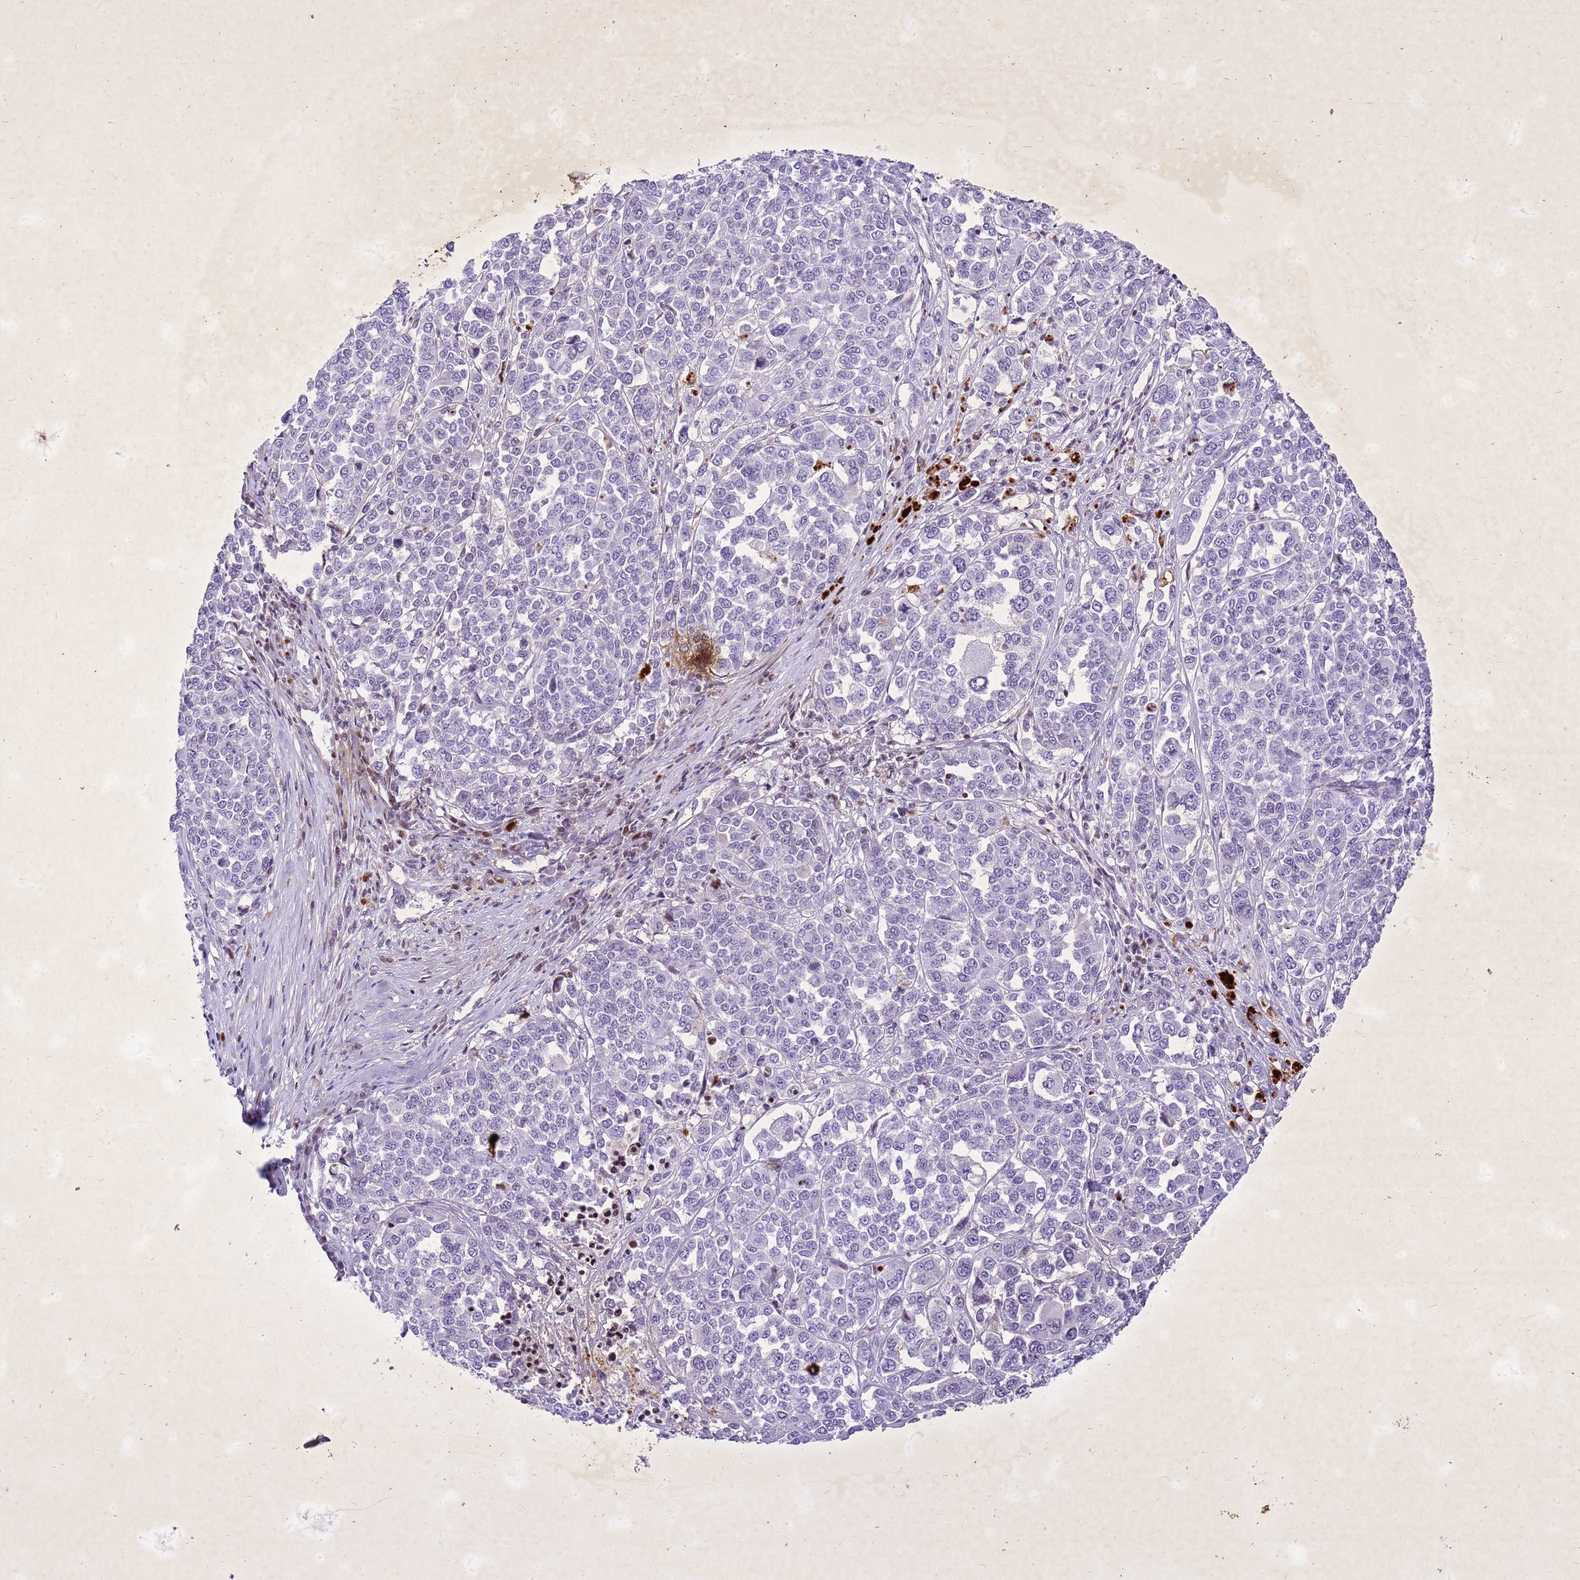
{"staining": {"intensity": "moderate", "quantity": "<25%", "location": "nuclear"}, "tissue": "melanoma", "cell_type": "Tumor cells", "image_type": "cancer", "snomed": [{"axis": "morphology", "description": "Malignant melanoma, Metastatic site"}, {"axis": "topography", "description": "Lymph node"}], "caption": "Human melanoma stained with a brown dye shows moderate nuclear positive staining in about <25% of tumor cells.", "gene": "COPS9", "patient": {"sex": "male", "age": 44}}